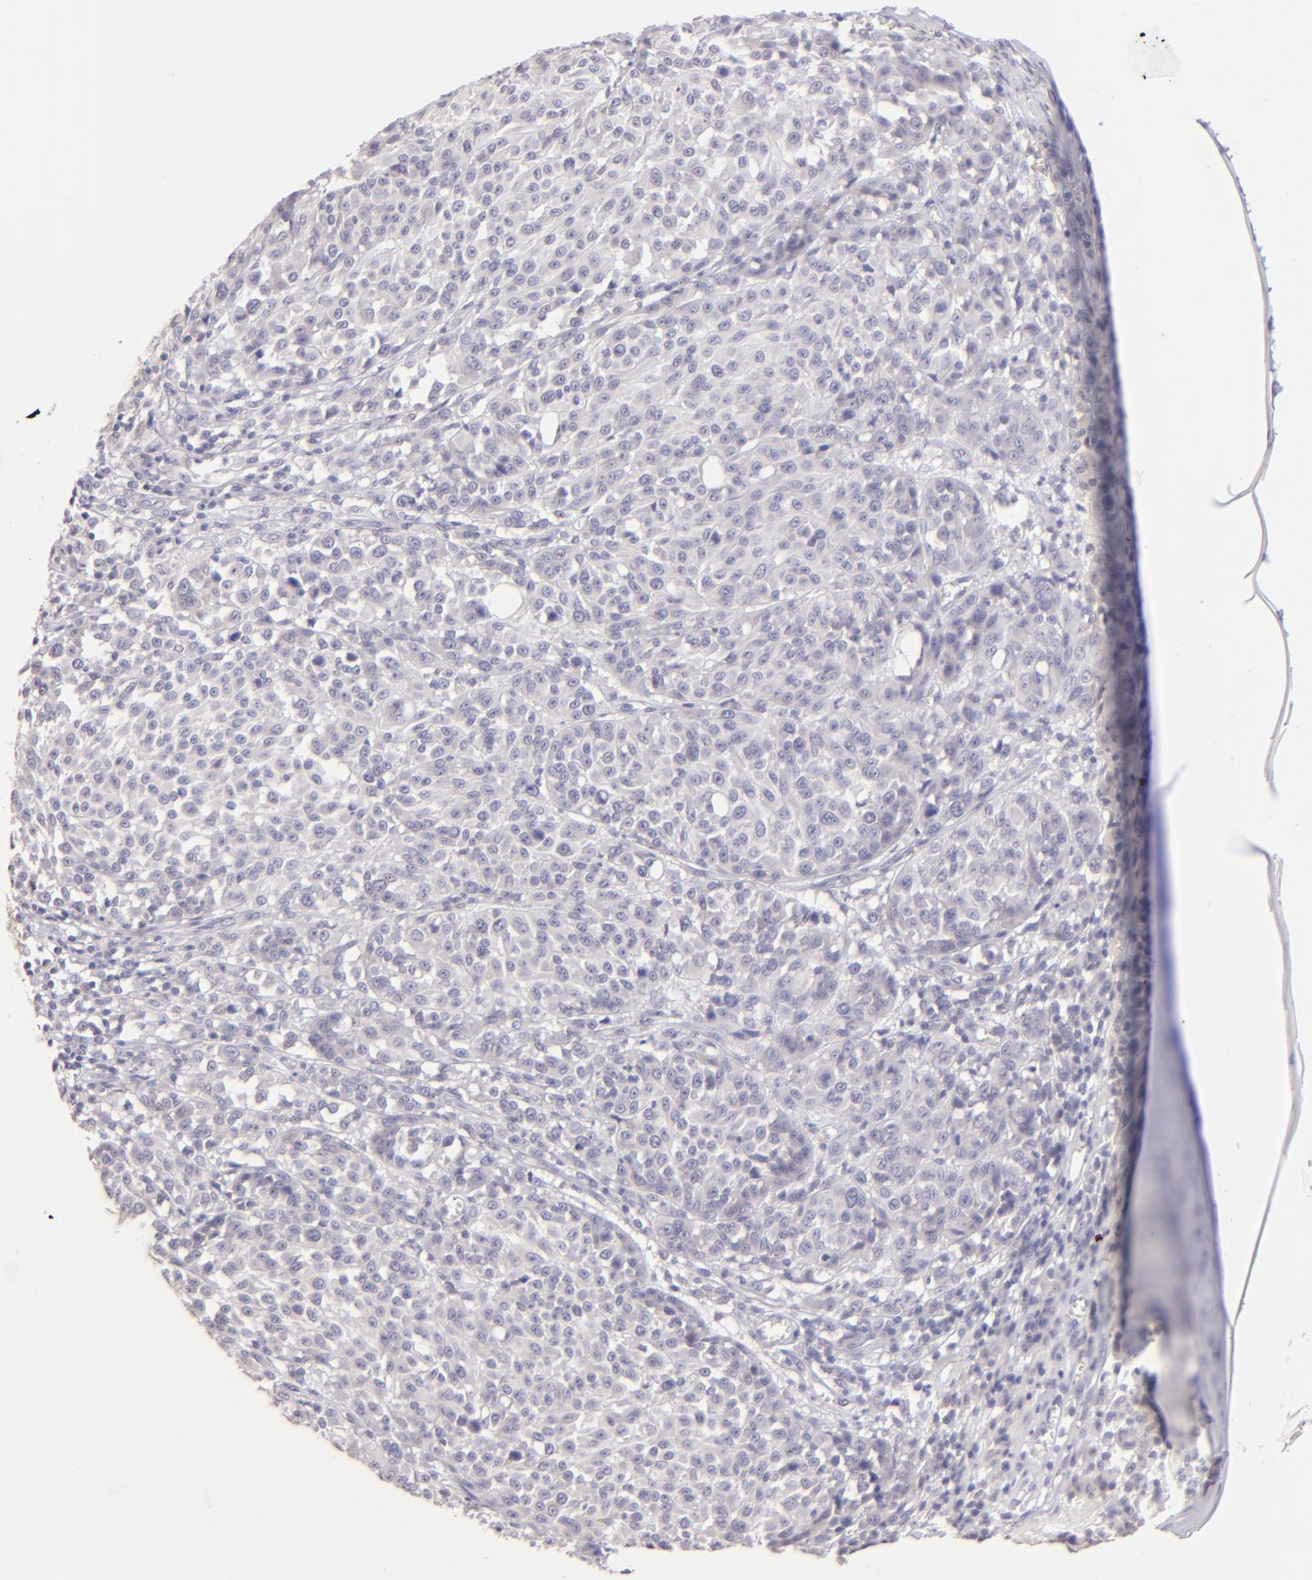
{"staining": {"intensity": "negative", "quantity": "none", "location": "none"}, "tissue": "melanoma", "cell_type": "Tumor cells", "image_type": "cancer", "snomed": [{"axis": "morphology", "description": "Malignant melanoma, NOS"}, {"axis": "topography", "description": "Skin"}], "caption": "DAB (3,3'-diaminobenzidine) immunohistochemical staining of human melanoma displays no significant staining in tumor cells. (DAB (3,3'-diaminobenzidine) immunohistochemistry (IHC) visualized using brightfield microscopy, high magnification).", "gene": "MAGEA1", "patient": {"sex": "female", "age": 49}}